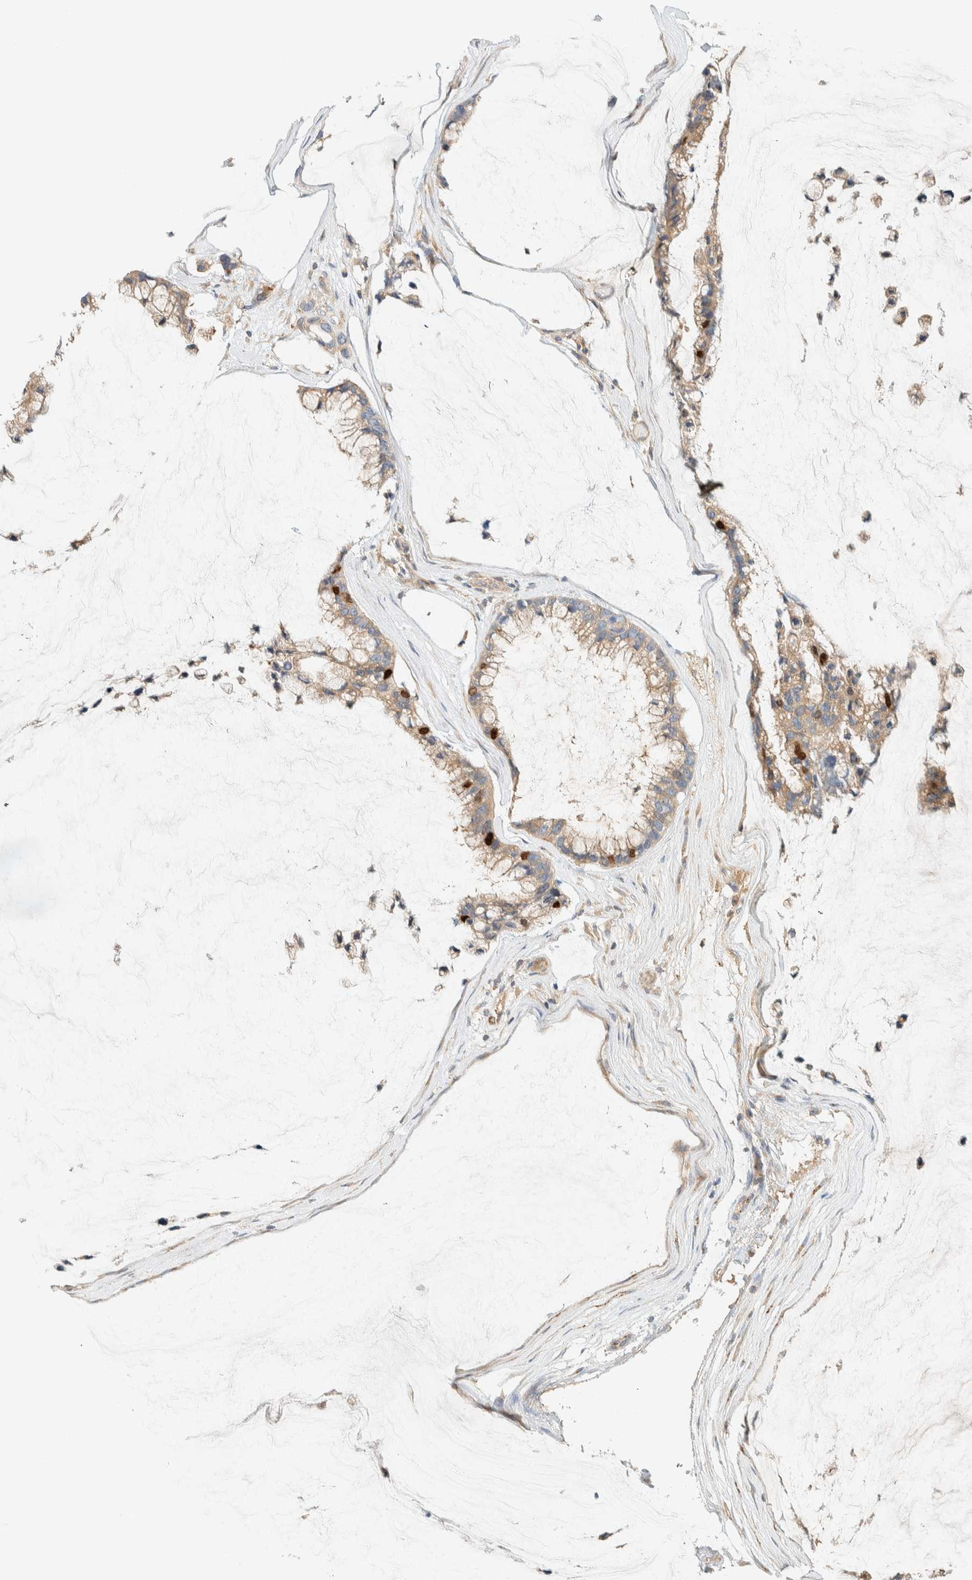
{"staining": {"intensity": "weak", "quantity": ">75%", "location": "cytoplasmic/membranous"}, "tissue": "ovarian cancer", "cell_type": "Tumor cells", "image_type": "cancer", "snomed": [{"axis": "morphology", "description": "Cystadenocarcinoma, mucinous, NOS"}, {"axis": "topography", "description": "Ovary"}], "caption": "Ovarian mucinous cystadenocarcinoma tissue shows weak cytoplasmic/membranous positivity in approximately >75% of tumor cells", "gene": "ARFGEF1", "patient": {"sex": "female", "age": 39}}